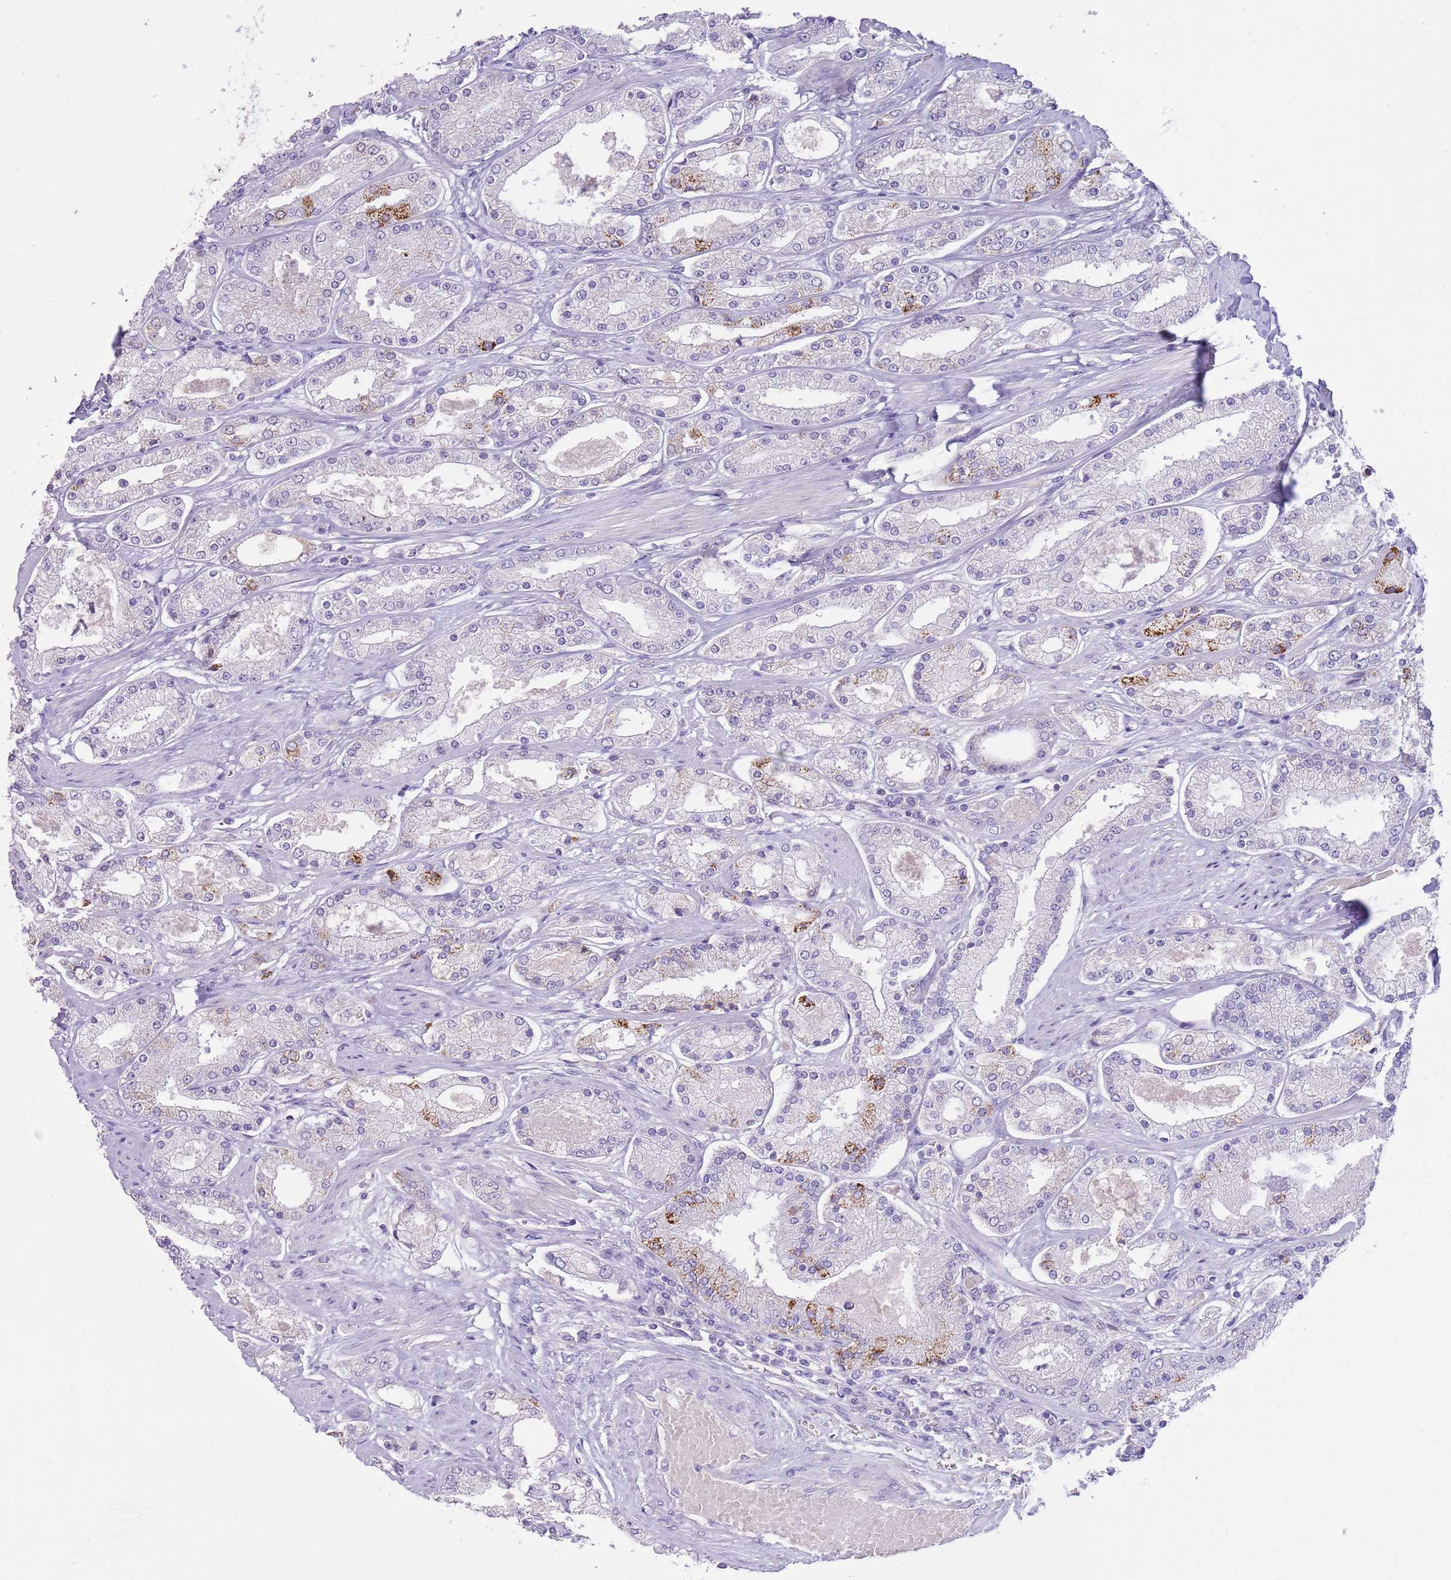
{"staining": {"intensity": "moderate", "quantity": "<25%", "location": "cytoplasmic/membranous"}, "tissue": "prostate cancer", "cell_type": "Tumor cells", "image_type": "cancer", "snomed": [{"axis": "morphology", "description": "Adenocarcinoma, High grade"}, {"axis": "topography", "description": "Prostate"}], "caption": "This micrograph displays IHC staining of human prostate cancer, with low moderate cytoplasmic/membranous positivity in approximately <25% of tumor cells.", "gene": "SFTPA1", "patient": {"sex": "male", "age": 69}}